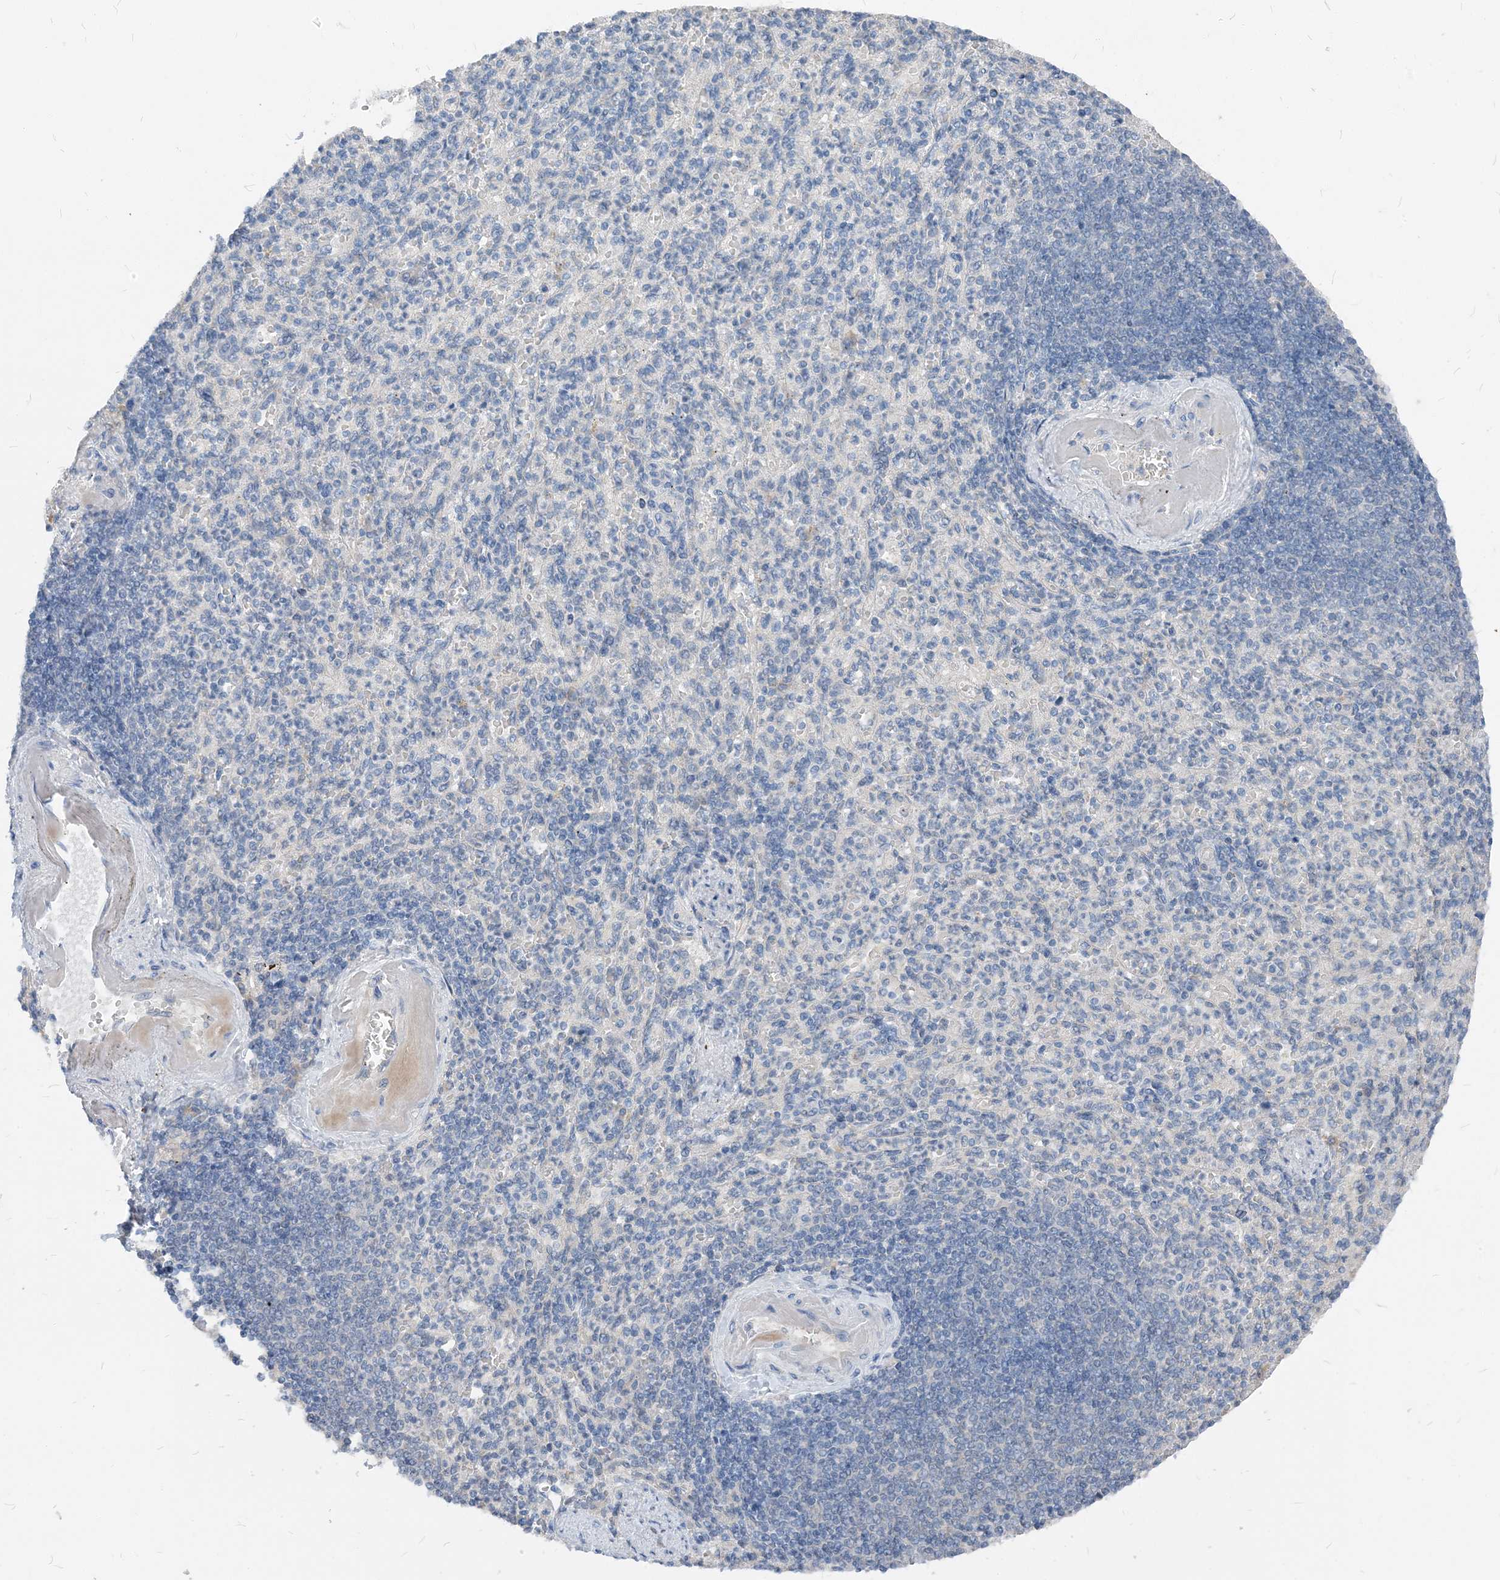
{"staining": {"intensity": "negative", "quantity": "none", "location": "none"}, "tissue": "spleen", "cell_type": "Cells in red pulp", "image_type": "normal", "snomed": [{"axis": "morphology", "description": "Normal tissue, NOS"}, {"axis": "topography", "description": "Spleen"}], "caption": "A photomicrograph of spleen stained for a protein reveals no brown staining in cells in red pulp. Nuclei are stained in blue.", "gene": "NCOA7", "patient": {"sex": "female", "age": 74}}